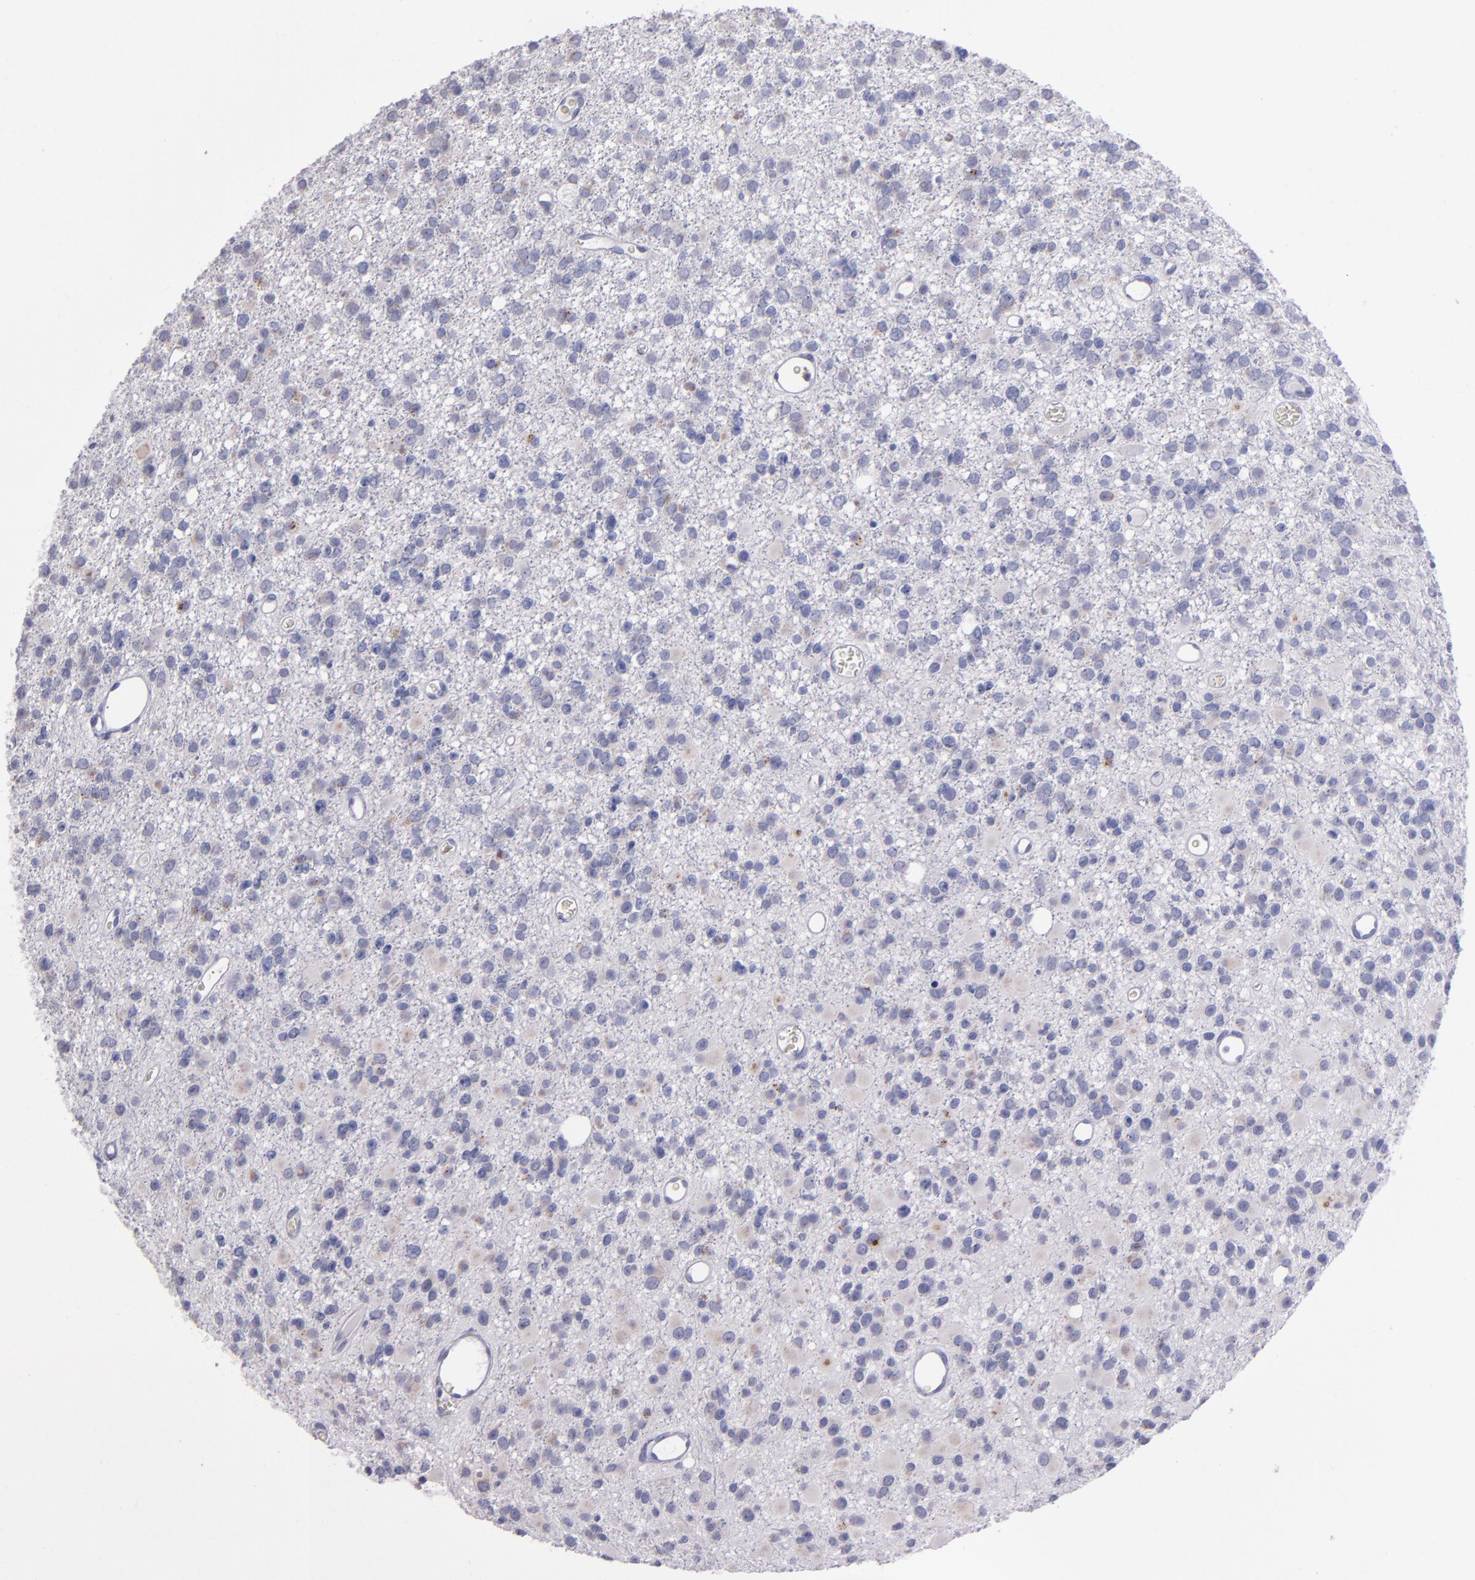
{"staining": {"intensity": "moderate", "quantity": "<25%", "location": "cytoplasmic/membranous"}, "tissue": "glioma", "cell_type": "Tumor cells", "image_type": "cancer", "snomed": [{"axis": "morphology", "description": "Glioma, malignant, Low grade"}, {"axis": "topography", "description": "Brain"}], "caption": "About <25% of tumor cells in glioma reveal moderate cytoplasmic/membranous protein expression as visualized by brown immunohistochemical staining.", "gene": "RAB41", "patient": {"sex": "male", "age": 42}}